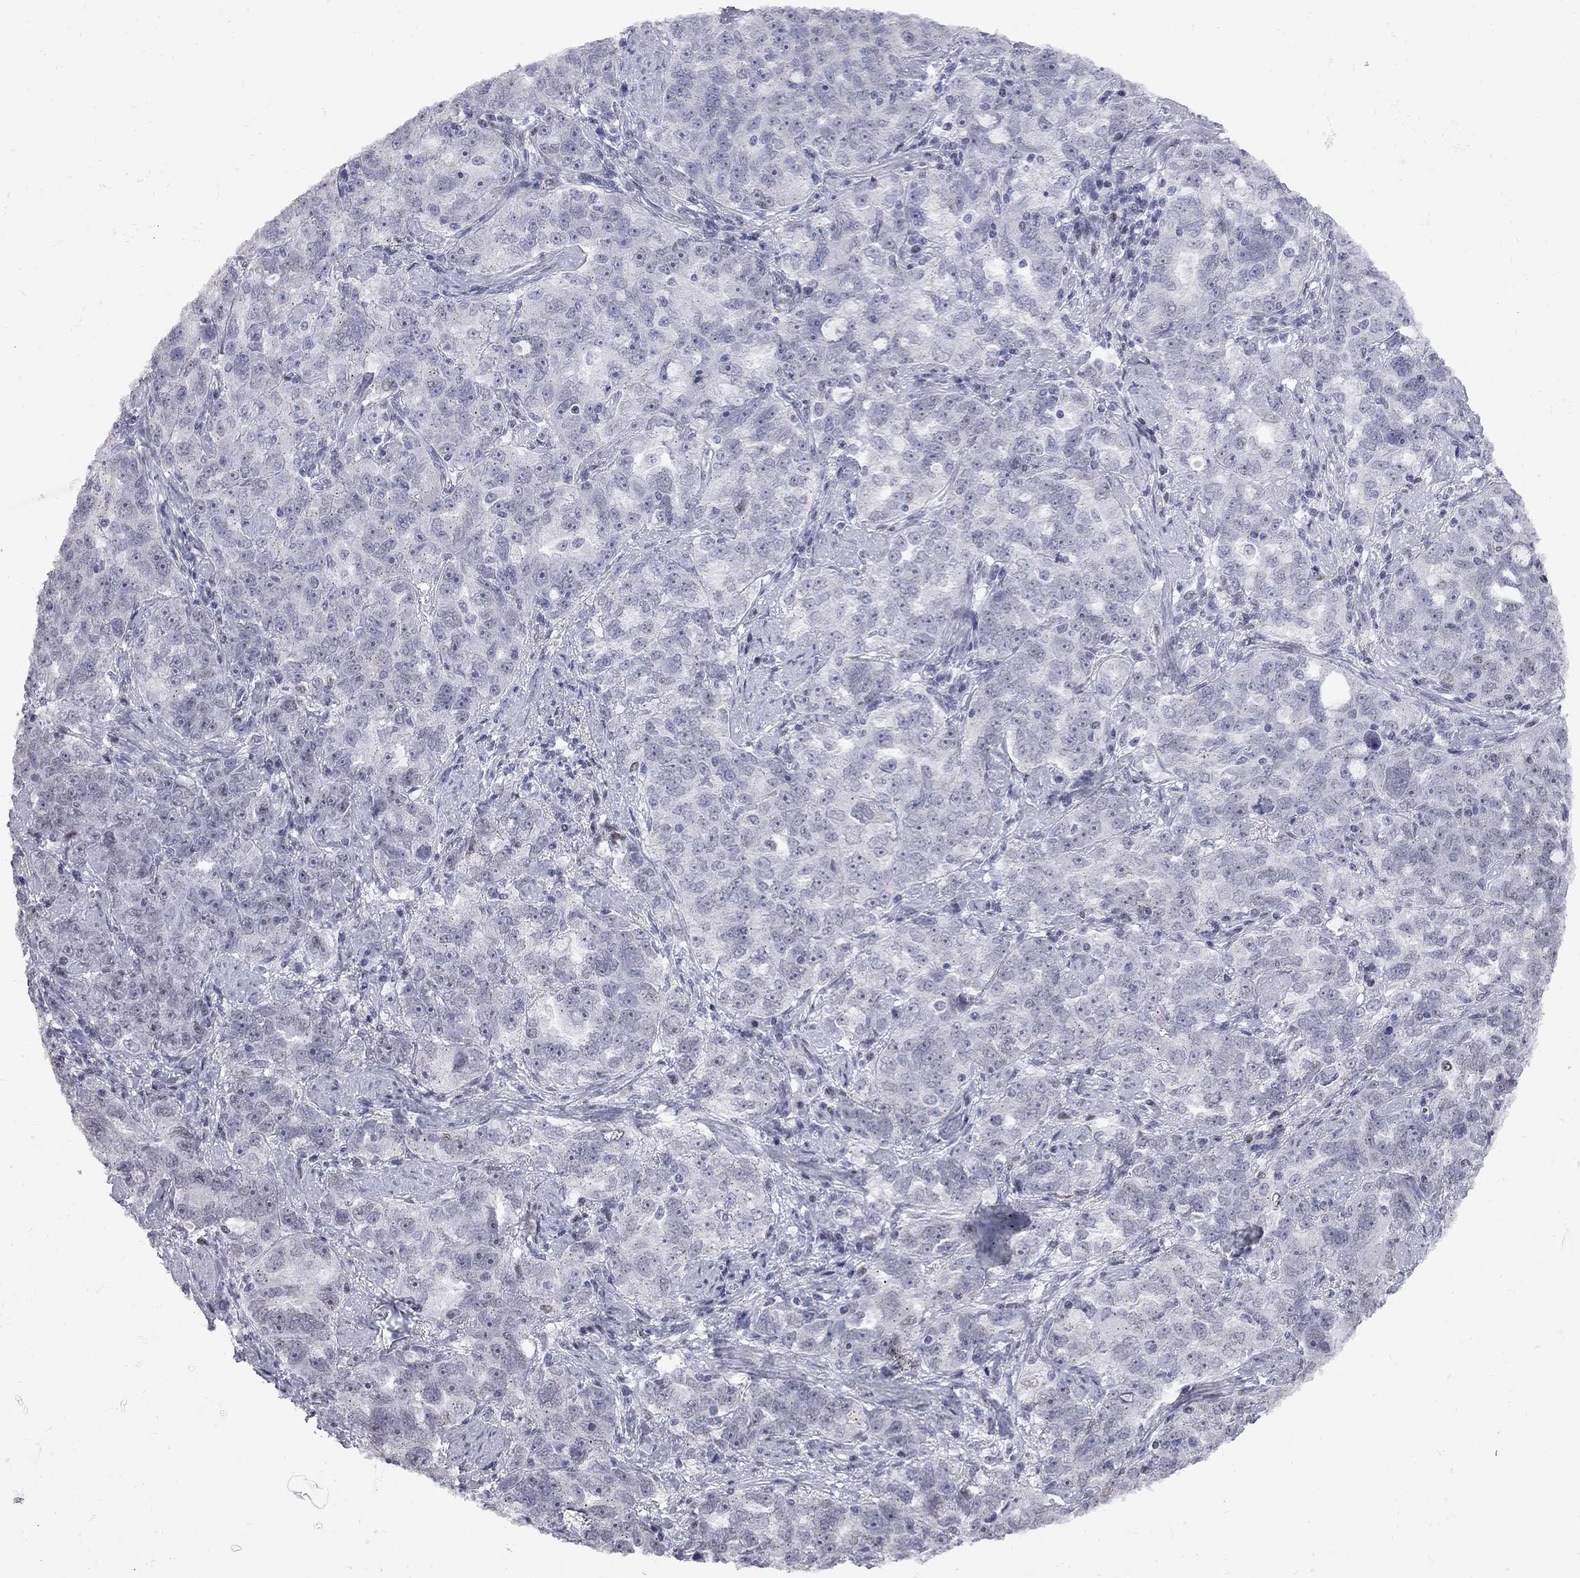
{"staining": {"intensity": "negative", "quantity": "none", "location": "none"}, "tissue": "ovarian cancer", "cell_type": "Tumor cells", "image_type": "cancer", "snomed": [{"axis": "morphology", "description": "Cystadenocarcinoma, serous, NOS"}, {"axis": "topography", "description": "Ovary"}], "caption": "Ovarian cancer stained for a protein using IHC exhibits no staining tumor cells.", "gene": "ZNF154", "patient": {"sex": "female", "age": 51}}